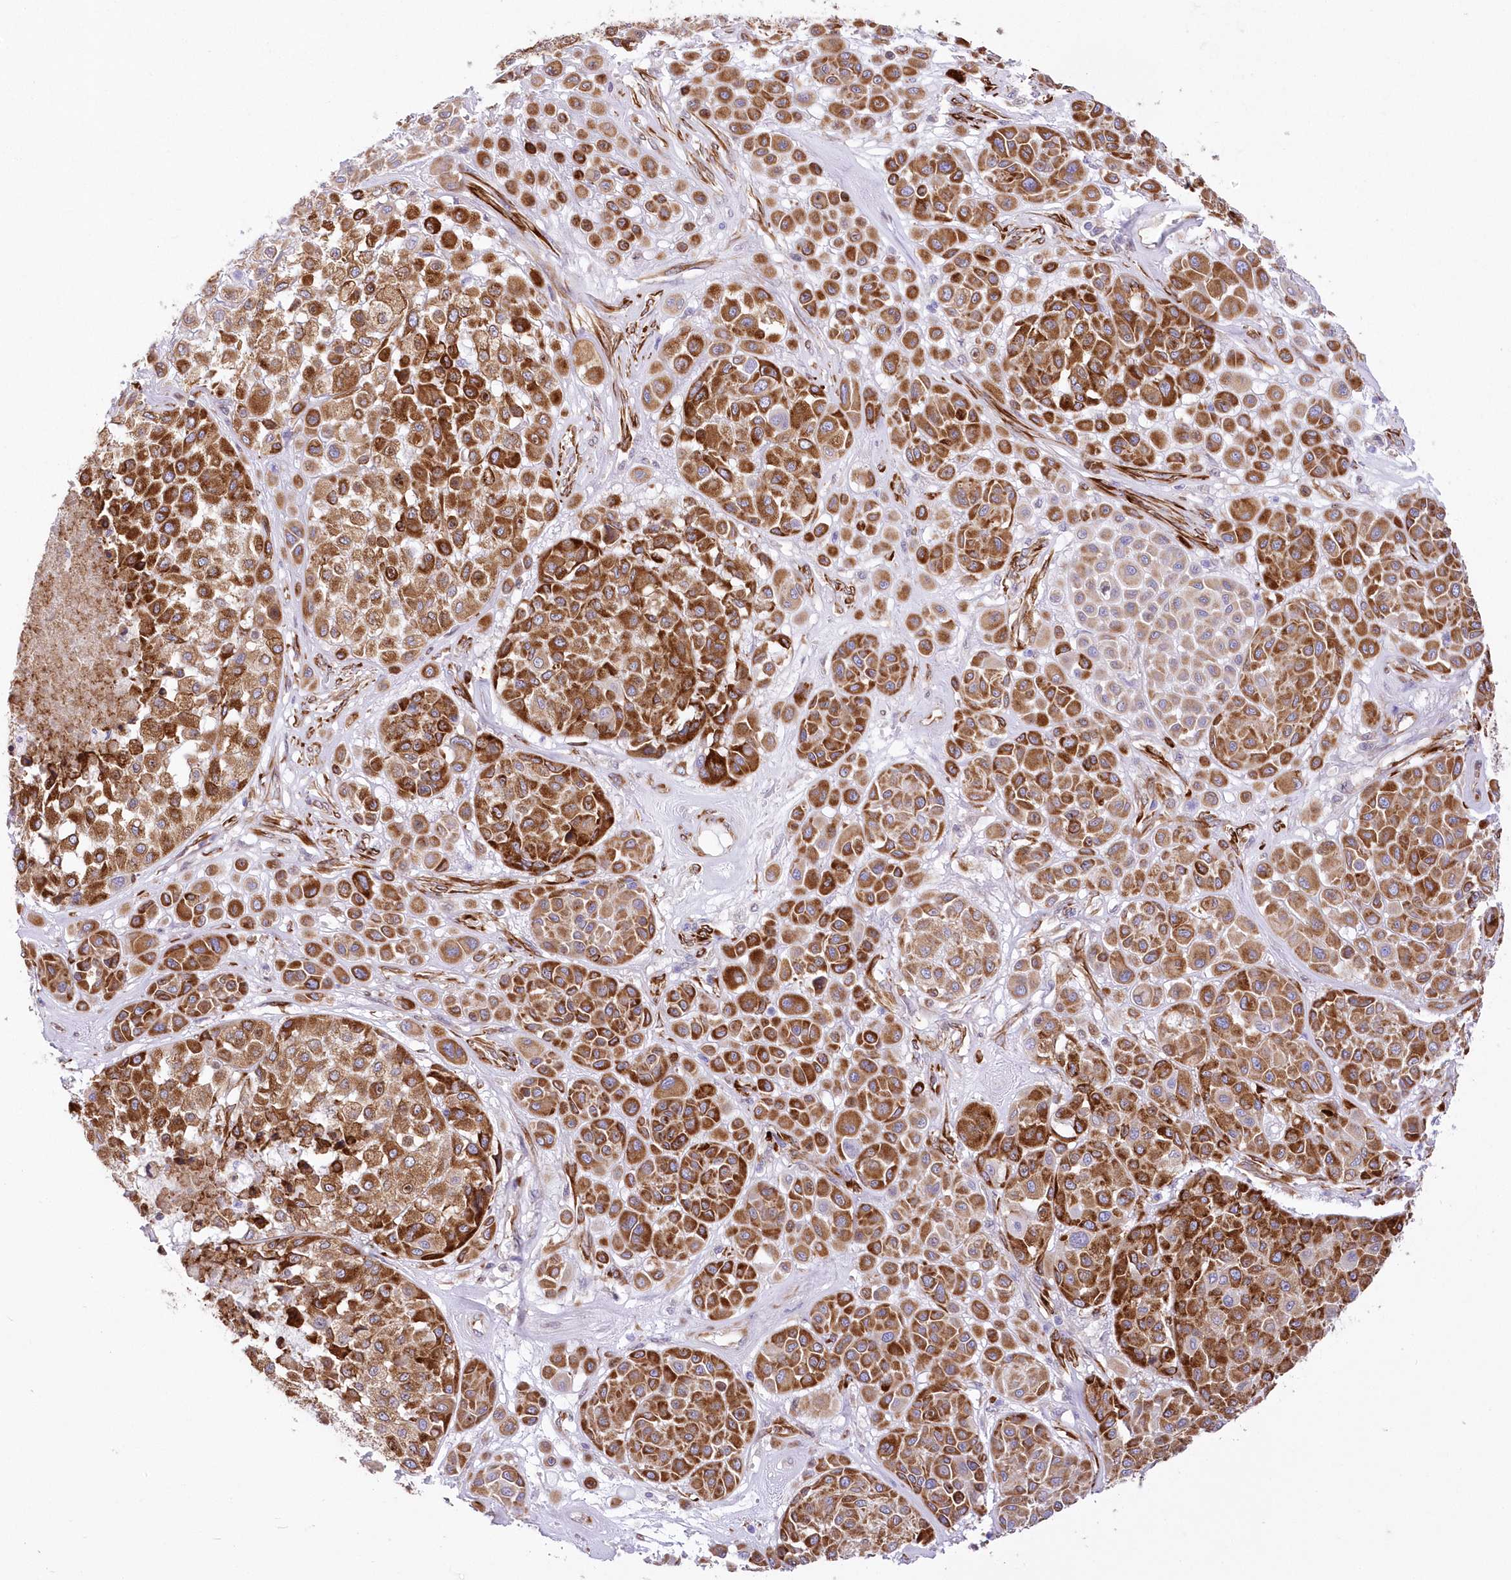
{"staining": {"intensity": "strong", "quantity": ">75%", "location": "cytoplasmic/membranous"}, "tissue": "melanoma", "cell_type": "Tumor cells", "image_type": "cancer", "snomed": [{"axis": "morphology", "description": "Malignant melanoma, Metastatic site"}, {"axis": "topography", "description": "Soft tissue"}], "caption": "Protein analysis of melanoma tissue demonstrates strong cytoplasmic/membranous positivity in about >75% of tumor cells. The protein of interest is shown in brown color, while the nuclei are stained blue.", "gene": "YTHDC2", "patient": {"sex": "male", "age": 41}}